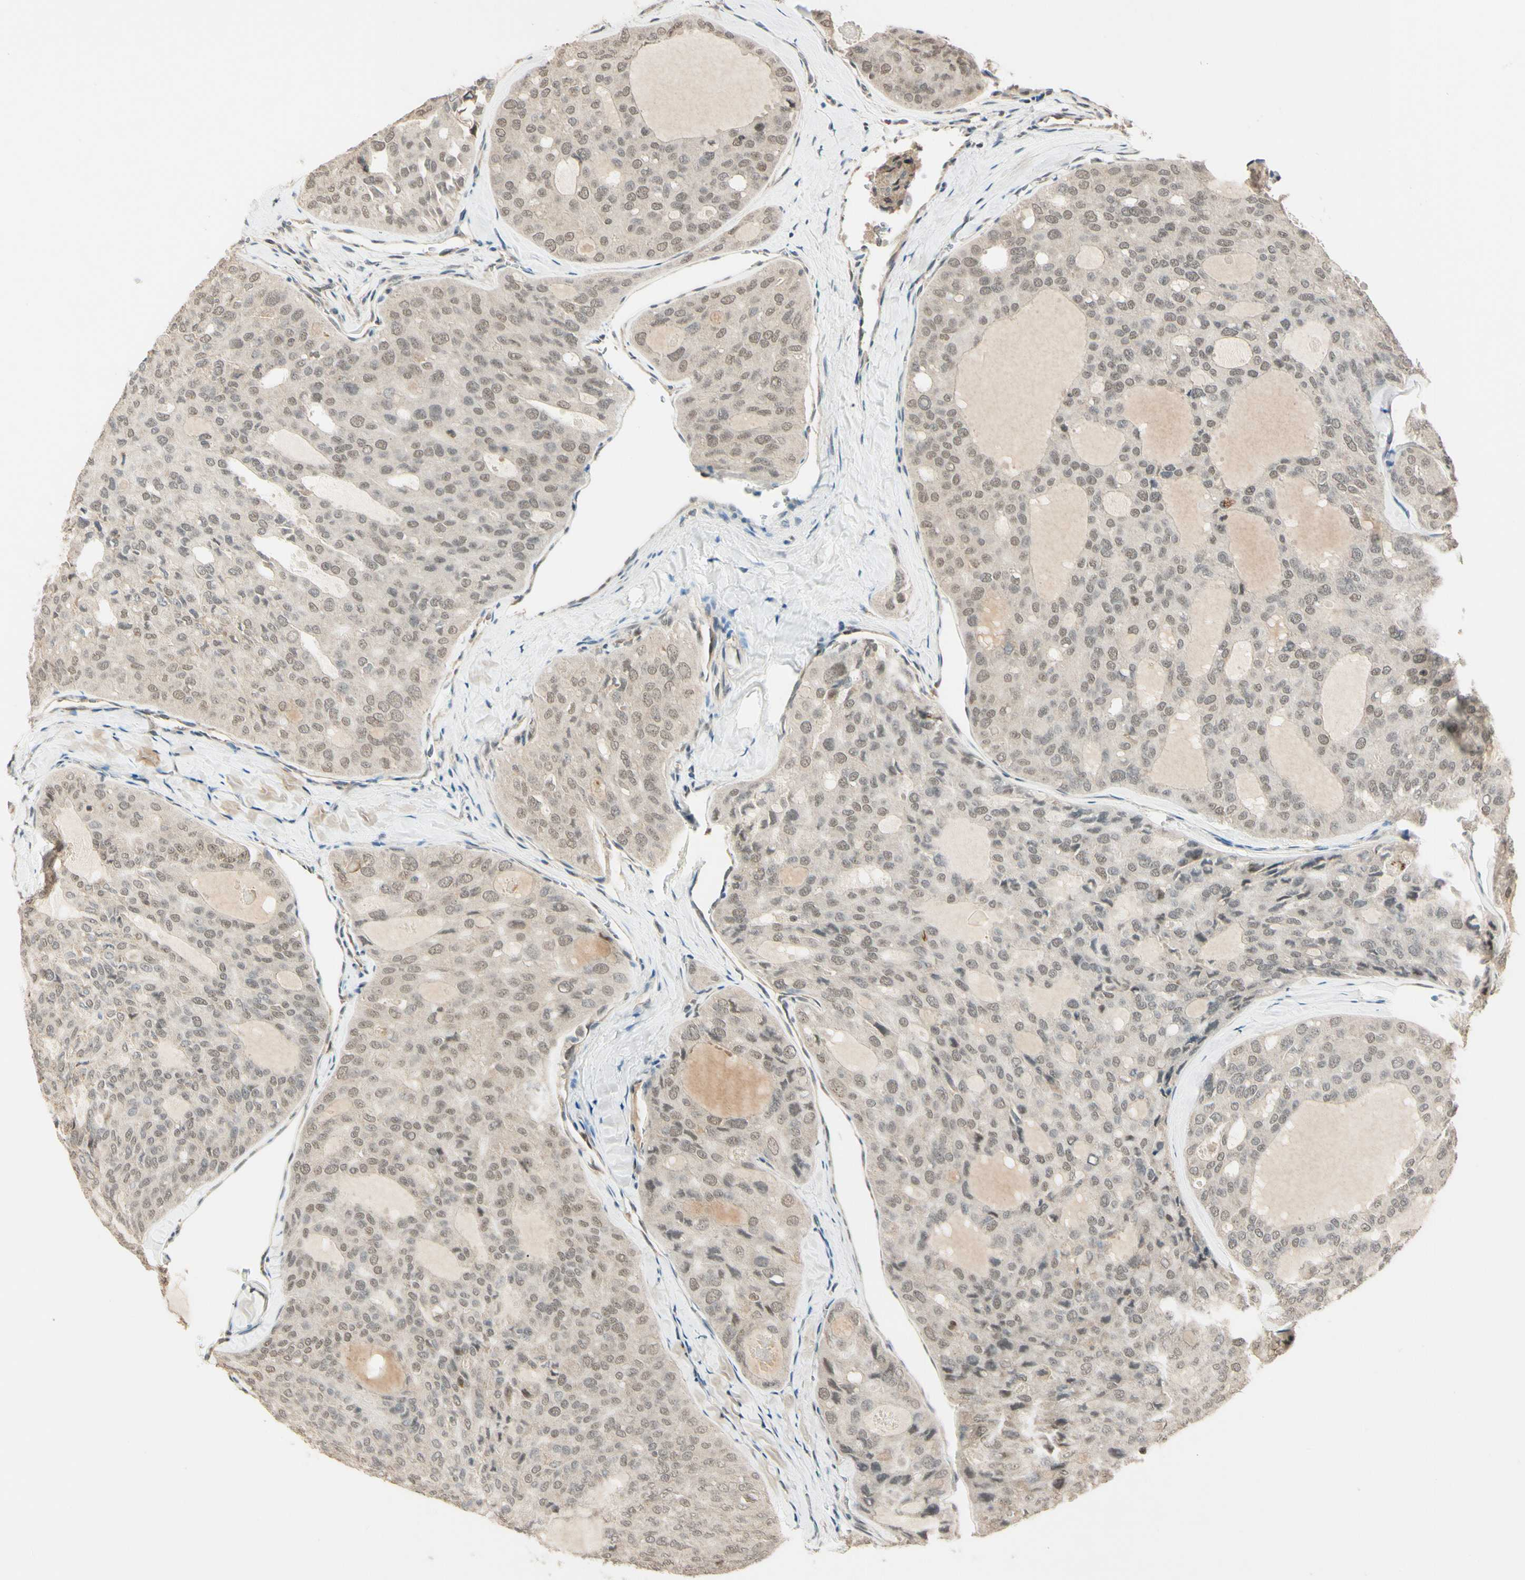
{"staining": {"intensity": "weak", "quantity": ">75%", "location": "cytoplasmic/membranous,nuclear"}, "tissue": "thyroid cancer", "cell_type": "Tumor cells", "image_type": "cancer", "snomed": [{"axis": "morphology", "description": "Follicular adenoma carcinoma, NOS"}, {"axis": "topography", "description": "Thyroid gland"}], "caption": "Immunohistochemical staining of human thyroid cancer (follicular adenoma carcinoma) shows low levels of weak cytoplasmic/membranous and nuclear expression in approximately >75% of tumor cells.", "gene": "ZSCAN12", "patient": {"sex": "male", "age": 75}}